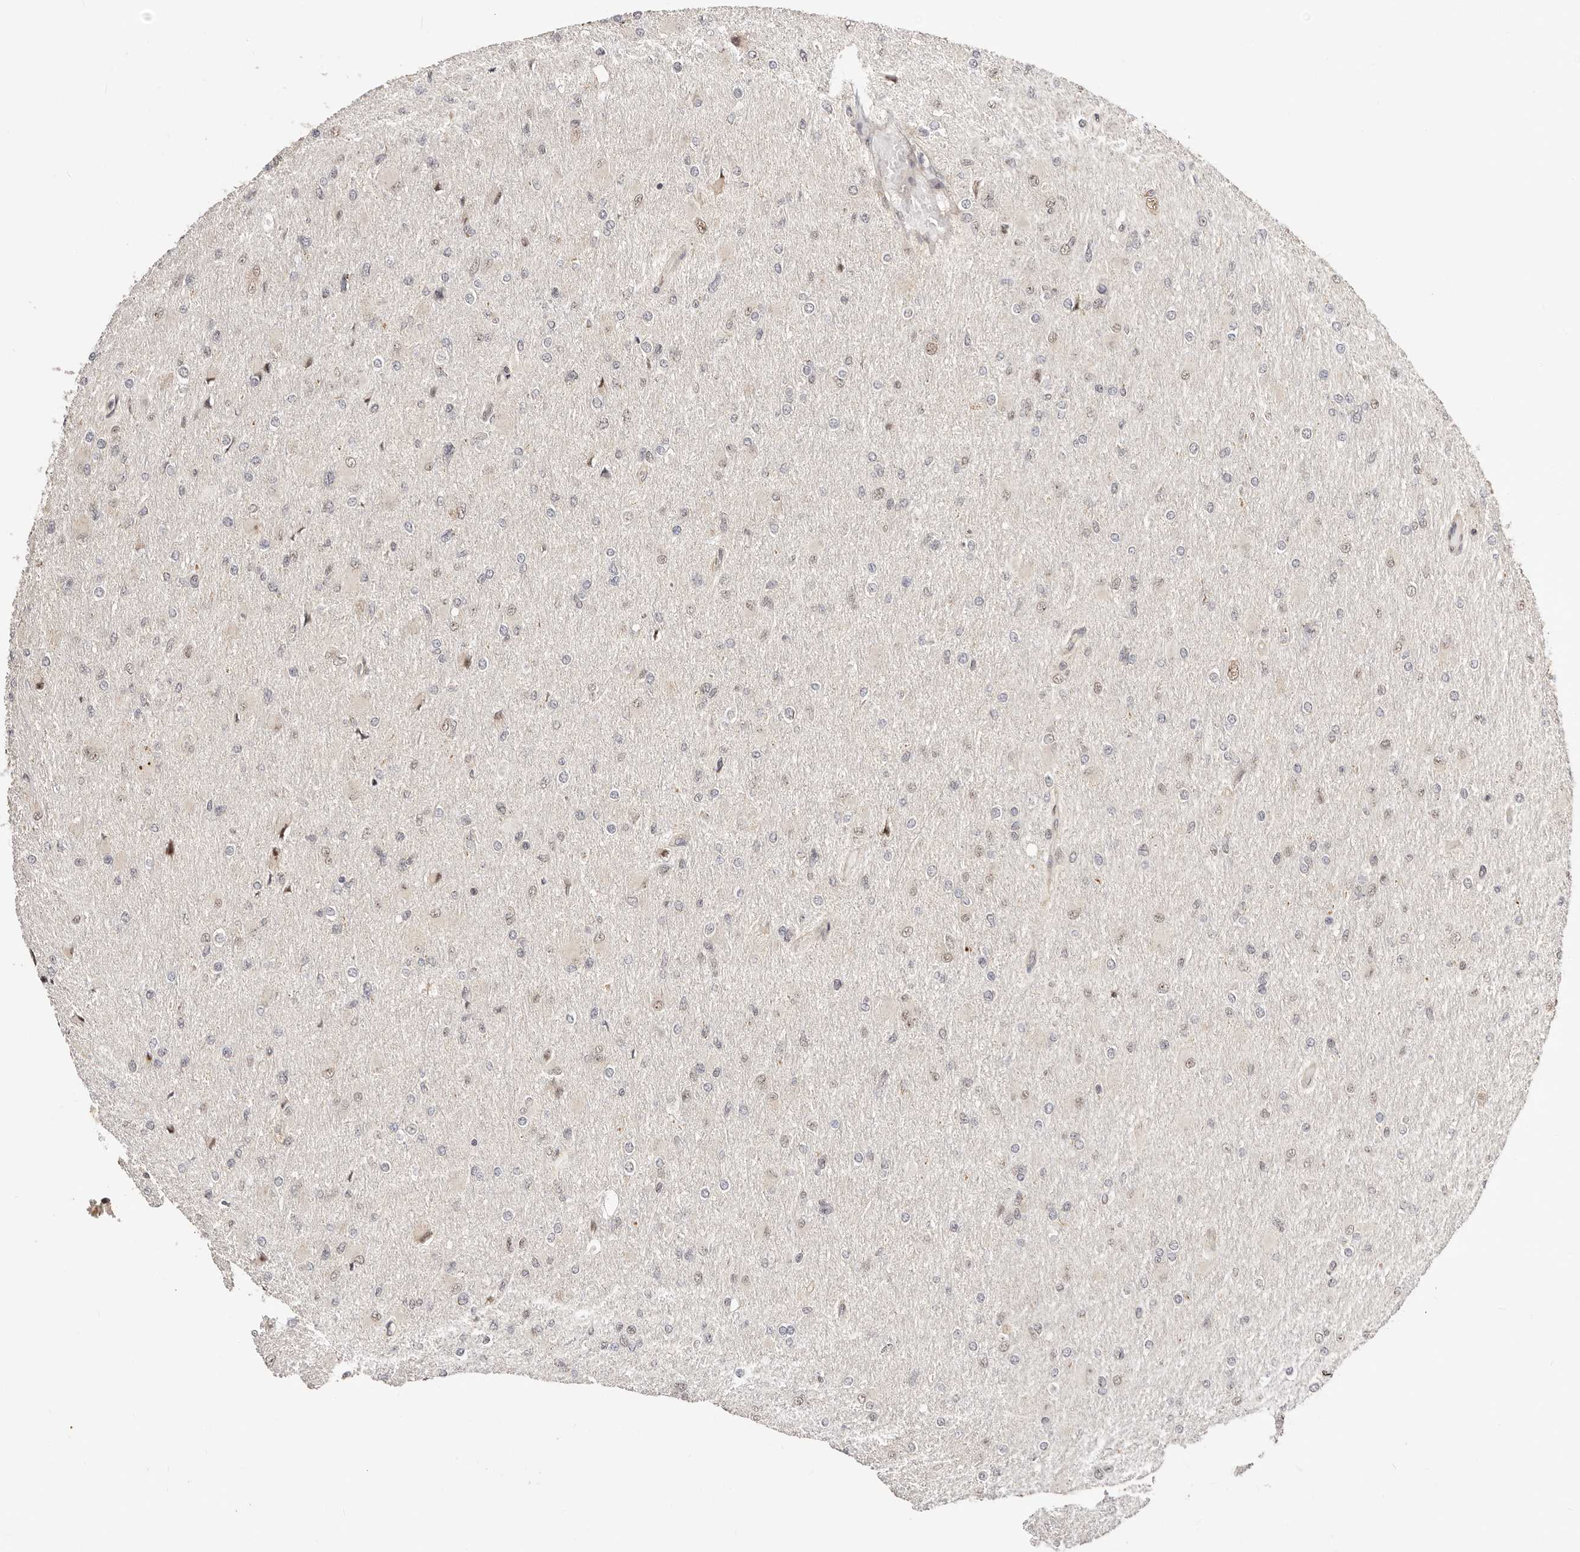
{"staining": {"intensity": "moderate", "quantity": "<25%", "location": "nuclear"}, "tissue": "glioma", "cell_type": "Tumor cells", "image_type": "cancer", "snomed": [{"axis": "morphology", "description": "Glioma, malignant, High grade"}, {"axis": "topography", "description": "Cerebral cortex"}], "caption": "A photomicrograph of human glioma stained for a protein shows moderate nuclear brown staining in tumor cells. (DAB (3,3'-diaminobenzidine) IHC with brightfield microscopy, high magnification).", "gene": "CTNNBL1", "patient": {"sex": "female", "age": 36}}